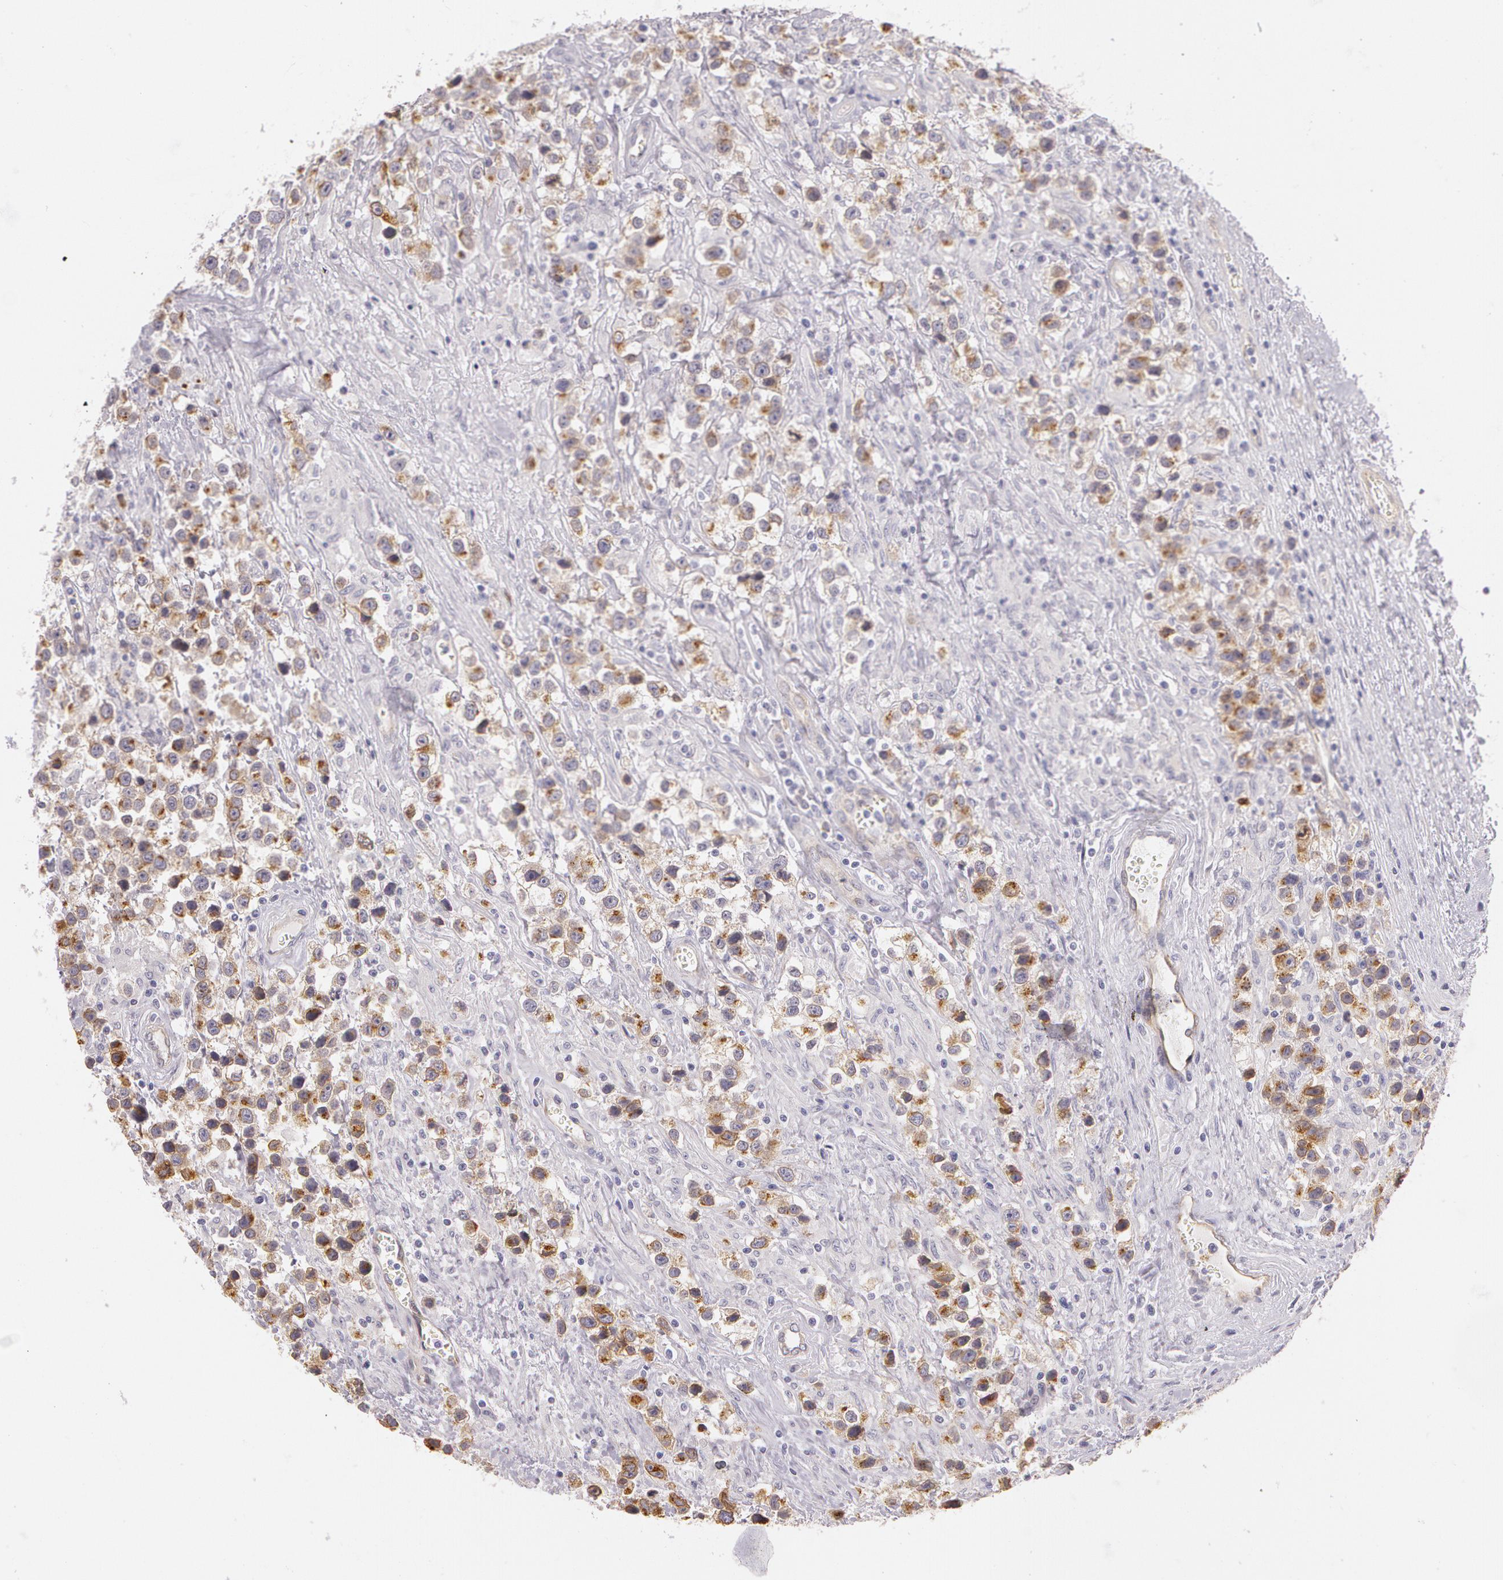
{"staining": {"intensity": "strong", "quantity": "25%-75%", "location": "cytoplasmic/membranous"}, "tissue": "testis cancer", "cell_type": "Tumor cells", "image_type": "cancer", "snomed": [{"axis": "morphology", "description": "Seminoma, NOS"}, {"axis": "topography", "description": "Testis"}], "caption": "DAB (3,3'-diaminobenzidine) immunohistochemical staining of testis seminoma displays strong cytoplasmic/membranous protein expression in about 25%-75% of tumor cells.", "gene": "APP", "patient": {"sex": "male", "age": 43}}